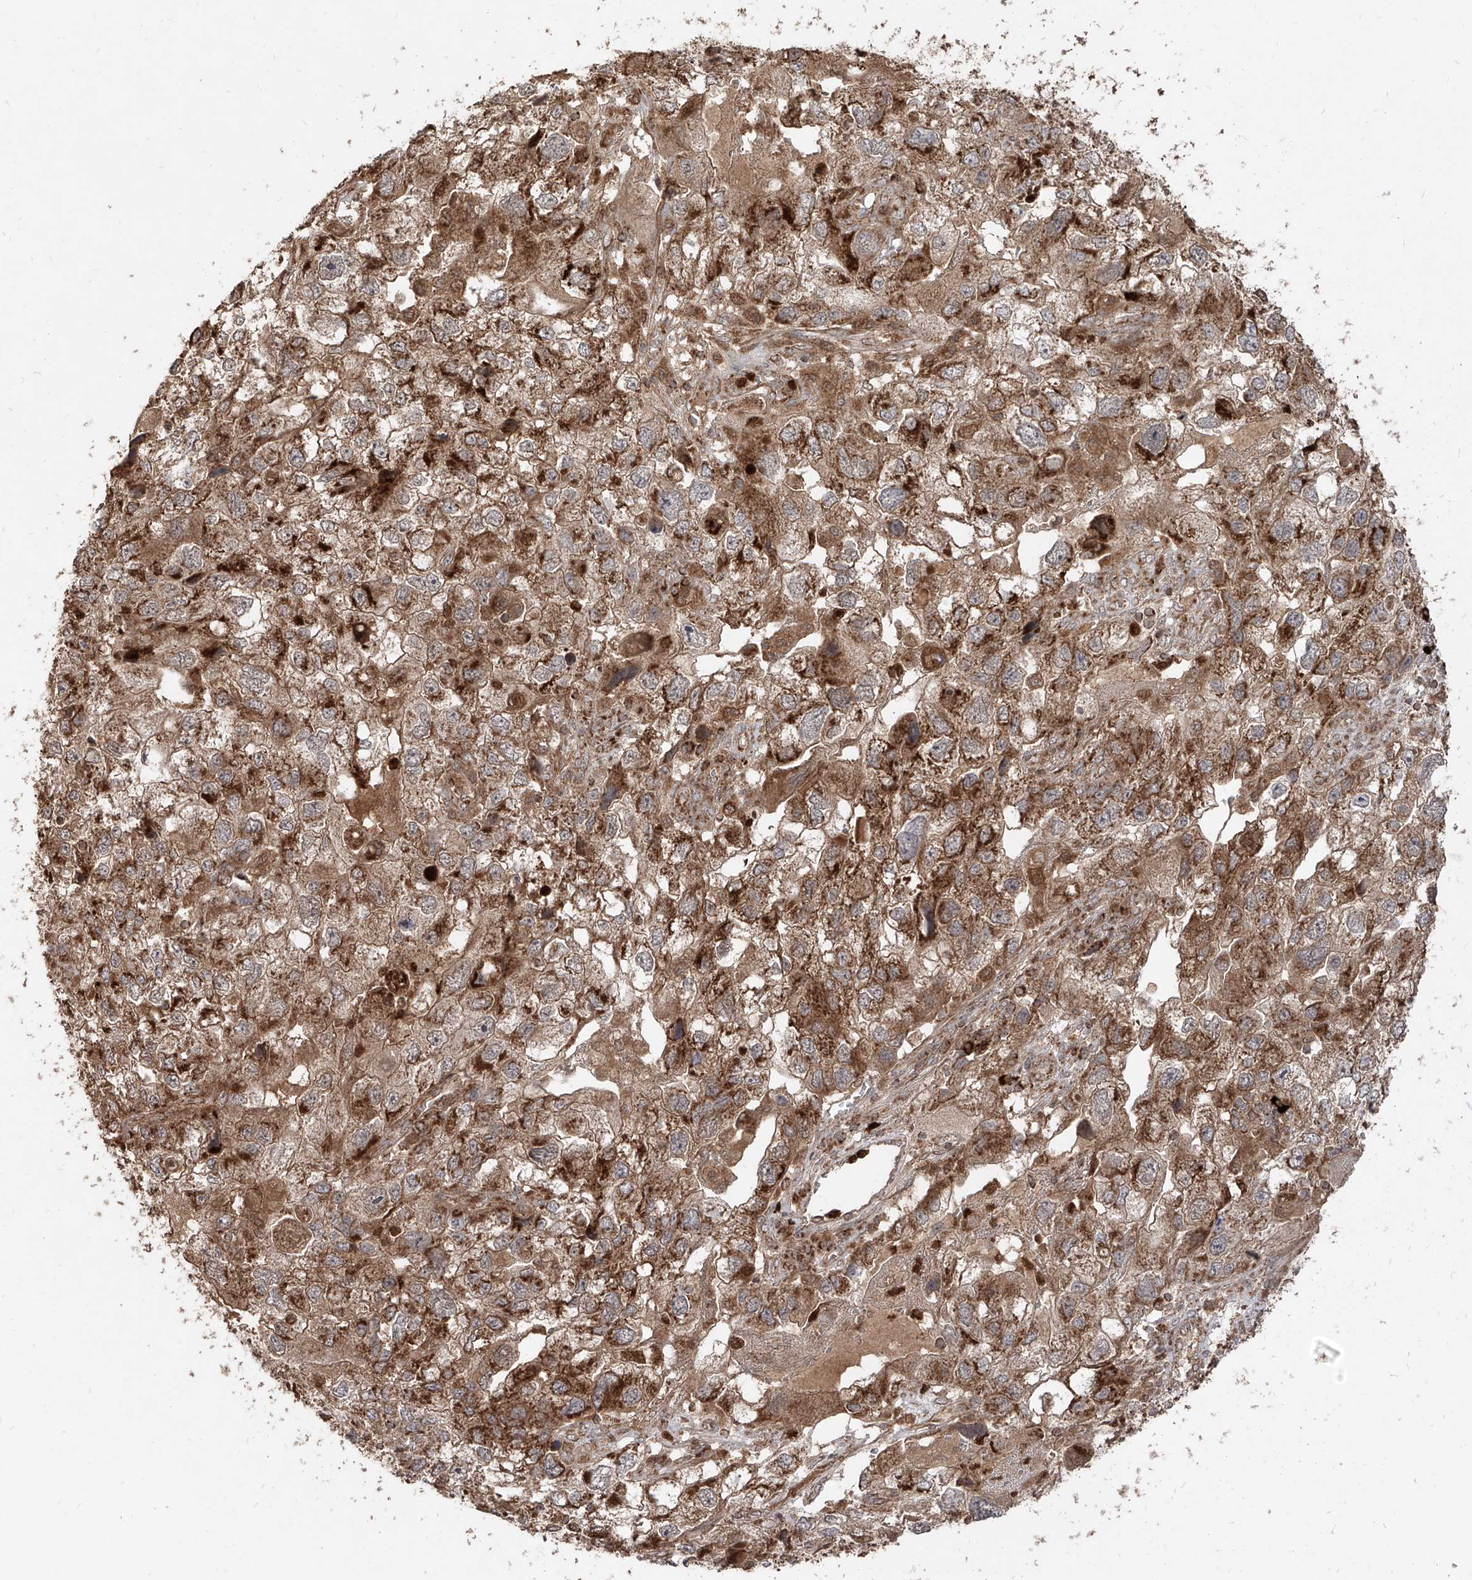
{"staining": {"intensity": "moderate", "quantity": ">75%", "location": "cytoplasmic/membranous"}, "tissue": "endometrial cancer", "cell_type": "Tumor cells", "image_type": "cancer", "snomed": [{"axis": "morphology", "description": "Adenocarcinoma, NOS"}, {"axis": "topography", "description": "Endometrium"}], "caption": "Adenocarcinoma (endometrial) stained with DAB IHC exhibits medium levels of moderate cytoplasmic/membranous staining in about >75% of tumor cells.", "gene": "AIM2", "patient": {"sex": "female", "age": 49}}